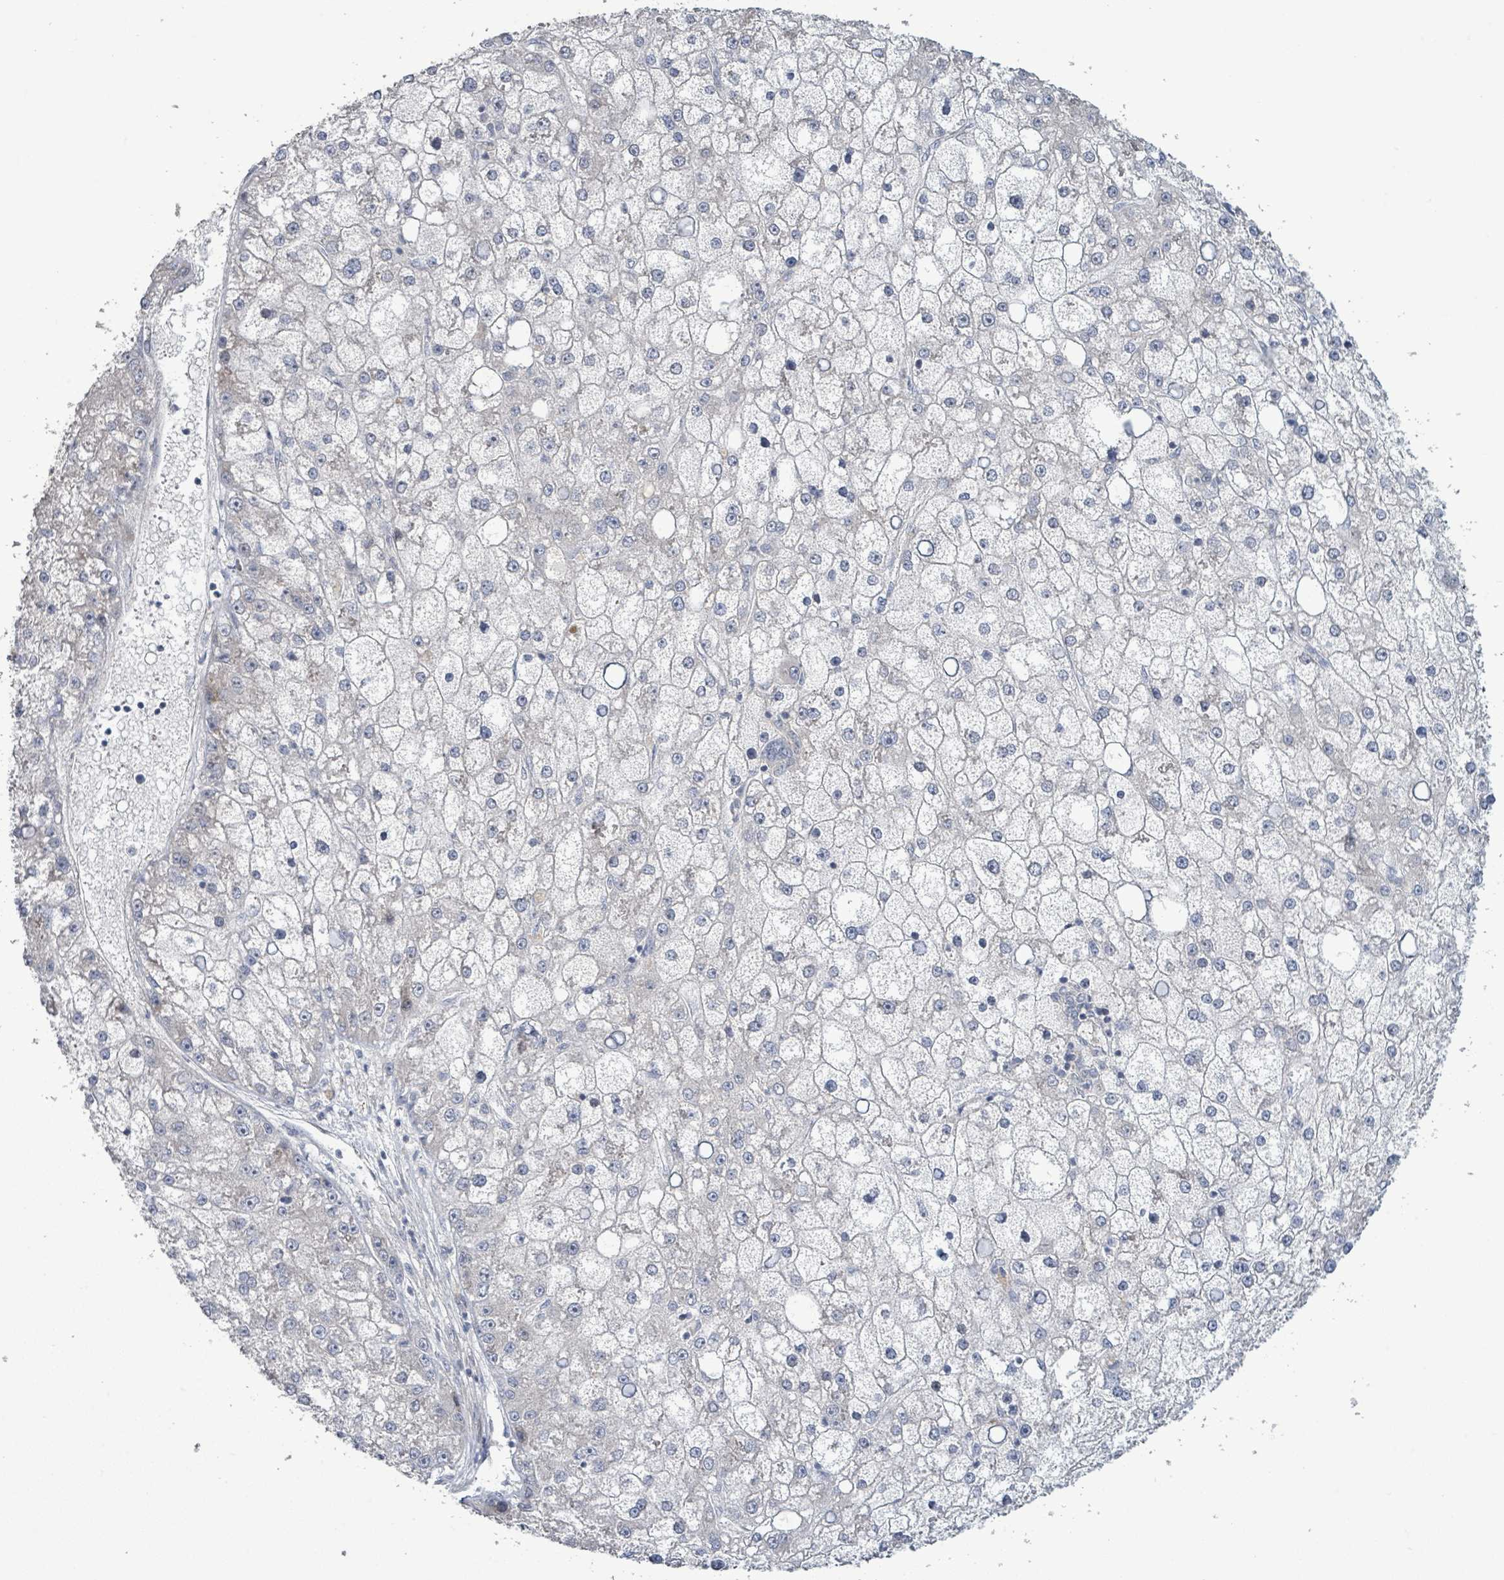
{"staining": {"intensity": "negative", "quantity": "none", "location": "none"}, "tissue": "liver cancer", "cell_type": "Tumor cells", "image_type": "cancer", "snomed": [{"axis": "morphology", "description": "Carcinoma, Hepatocellular, NOS"}, {"axis": "topography", "description": "Liver"}], "caption": "Immunohistochemistry (IHC) image of neoplastic tissue: human liver cancer stained with DAB displays no significant protein expression in tumor cells.", "gene": "LILRA4", "patient": {"sex": "male", "age": 67}}